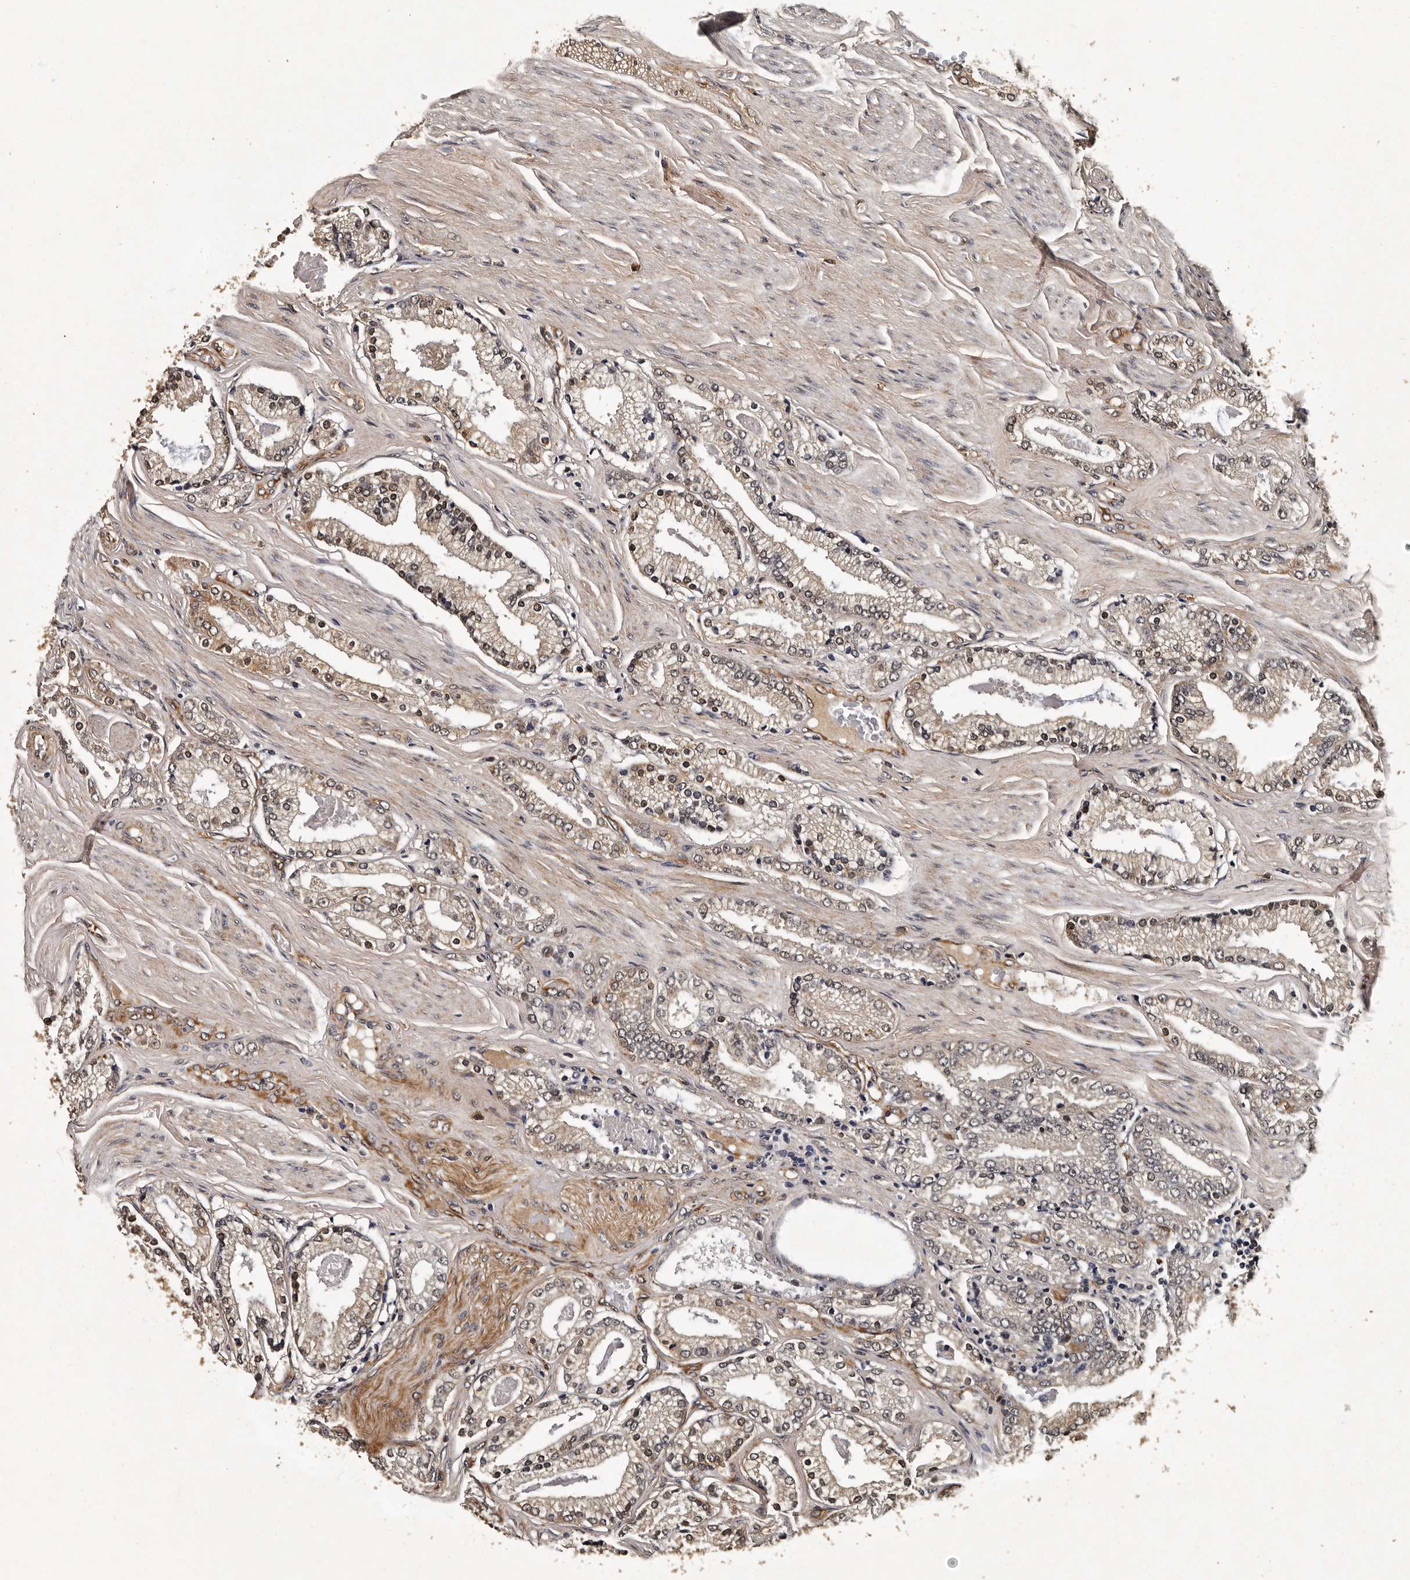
{"staining": {"intensity": "weak", "quantity": ">75%", "location": "cytoplasmic/membranous,nuclear"}, "tissue": "prostate cancer", "cell_type": "Tumor cells", "image_type": "cancer", "snomed": [{"axis": "morphology", "description": "Adenocarcinoma, Low grade"}, {"axis": "topography", "description": "Prostate"}], "caption": "A brown stain labels weak cytoplasmic/membranous and nuclear expression of a protein in prostate adenocarcinoma (low-grade) tumor cells. (Brightfield microscopy of DAB IHC at high magnification).", "gene": "CPNE3", "patient": {"sex": "male", "age": 71}}